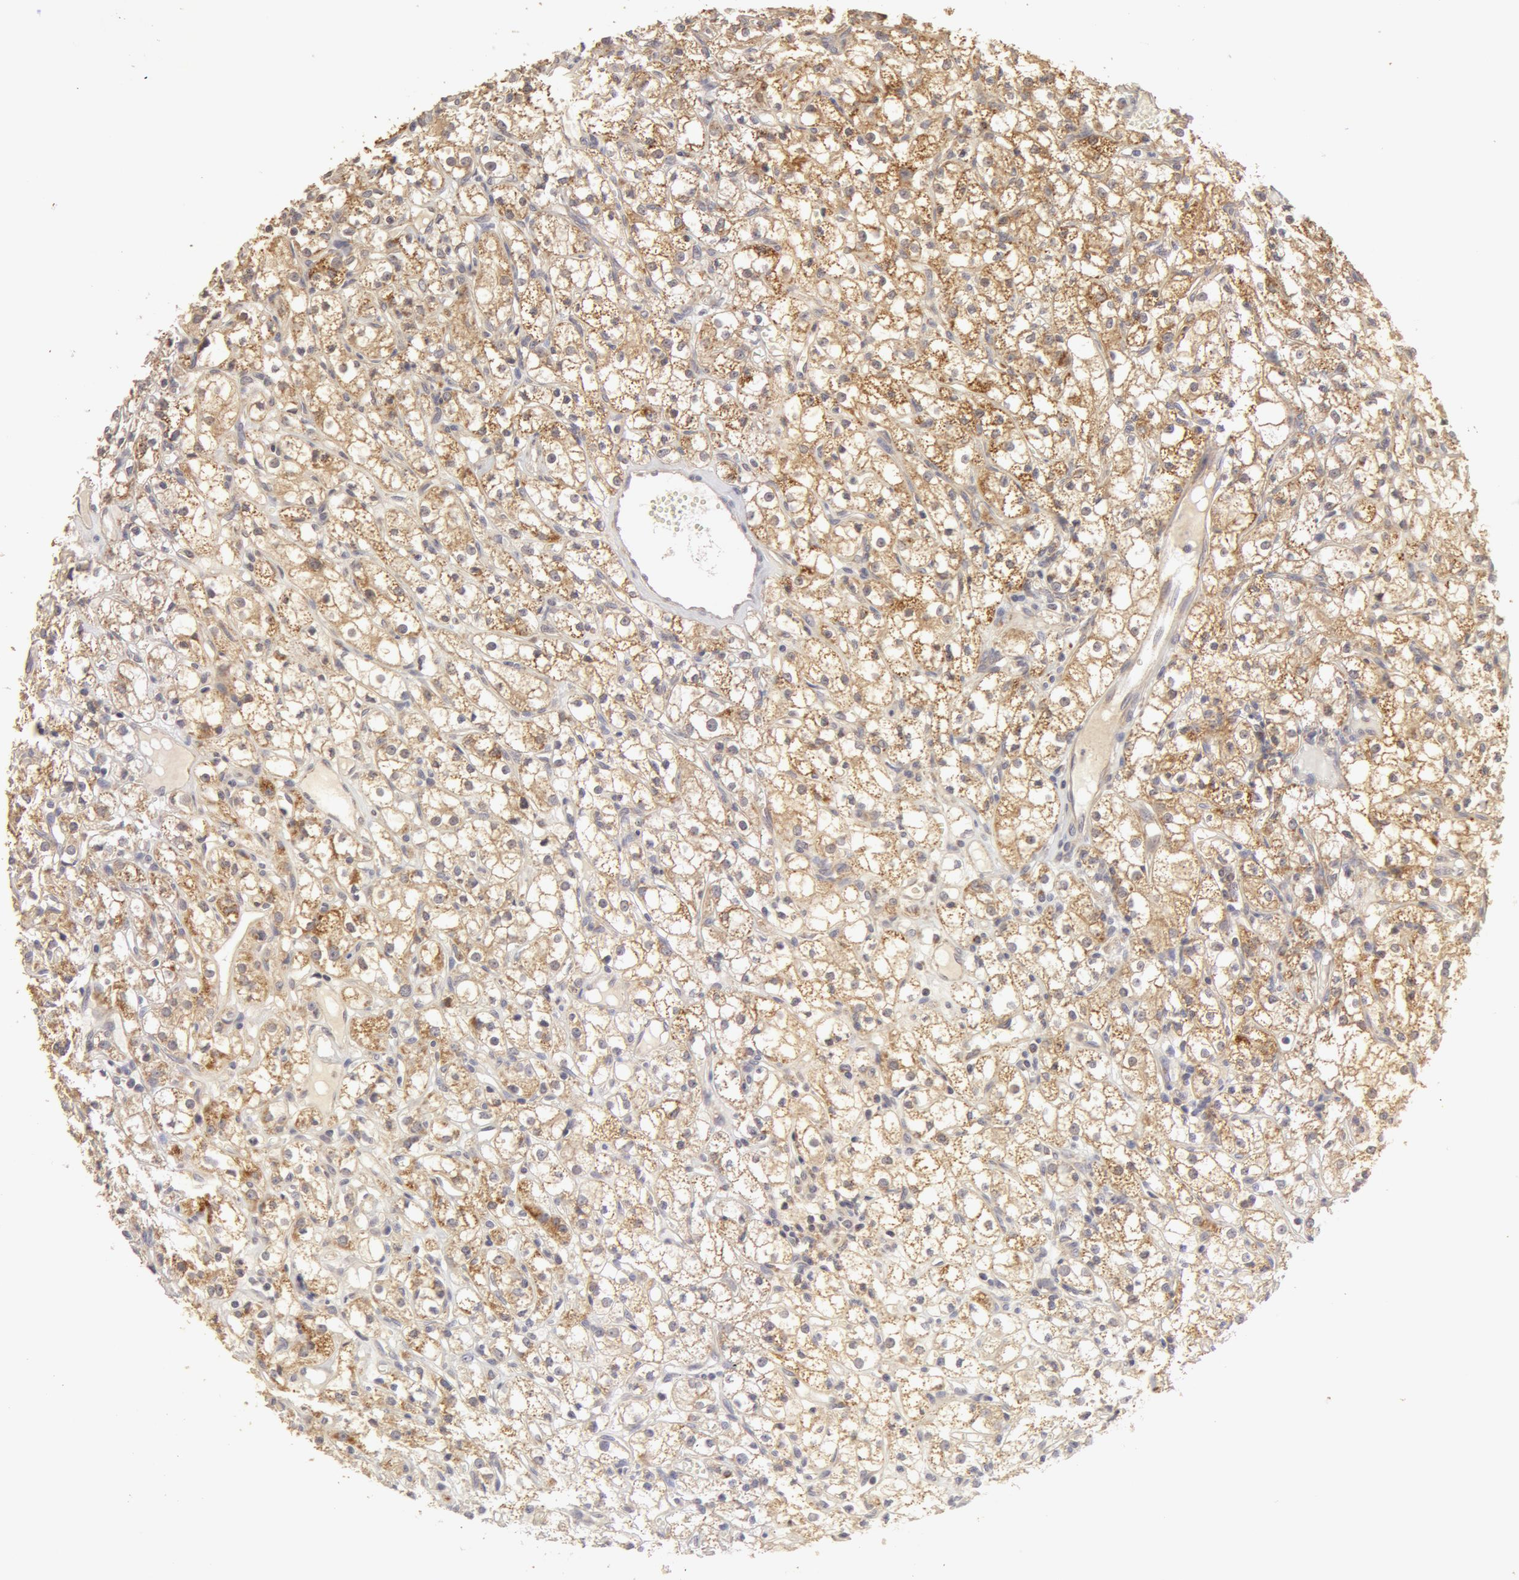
{"staining": {"intensity": "weak", "quantity": "<25%", "location": "cytoplasmic/membranous"}, "tissue": "renal cancer", "cell_type": "Tumor cells", "image_type": "cancer", "snomed": [{"axis": "morphology", "description": "Adenocarcinoma, NOS"}, {"axis": "topography", "description": "Kidney"}], "caption": "Immunohistochemical staining of renal cancer shows no significant staining in tumor cells. (DAB (3,3'-diaminobenzidine) IHC visualized using brightfield microscopy, high magnification).", "gene": "ADPRH", "patient": {"sex": "male", "age": 61}}